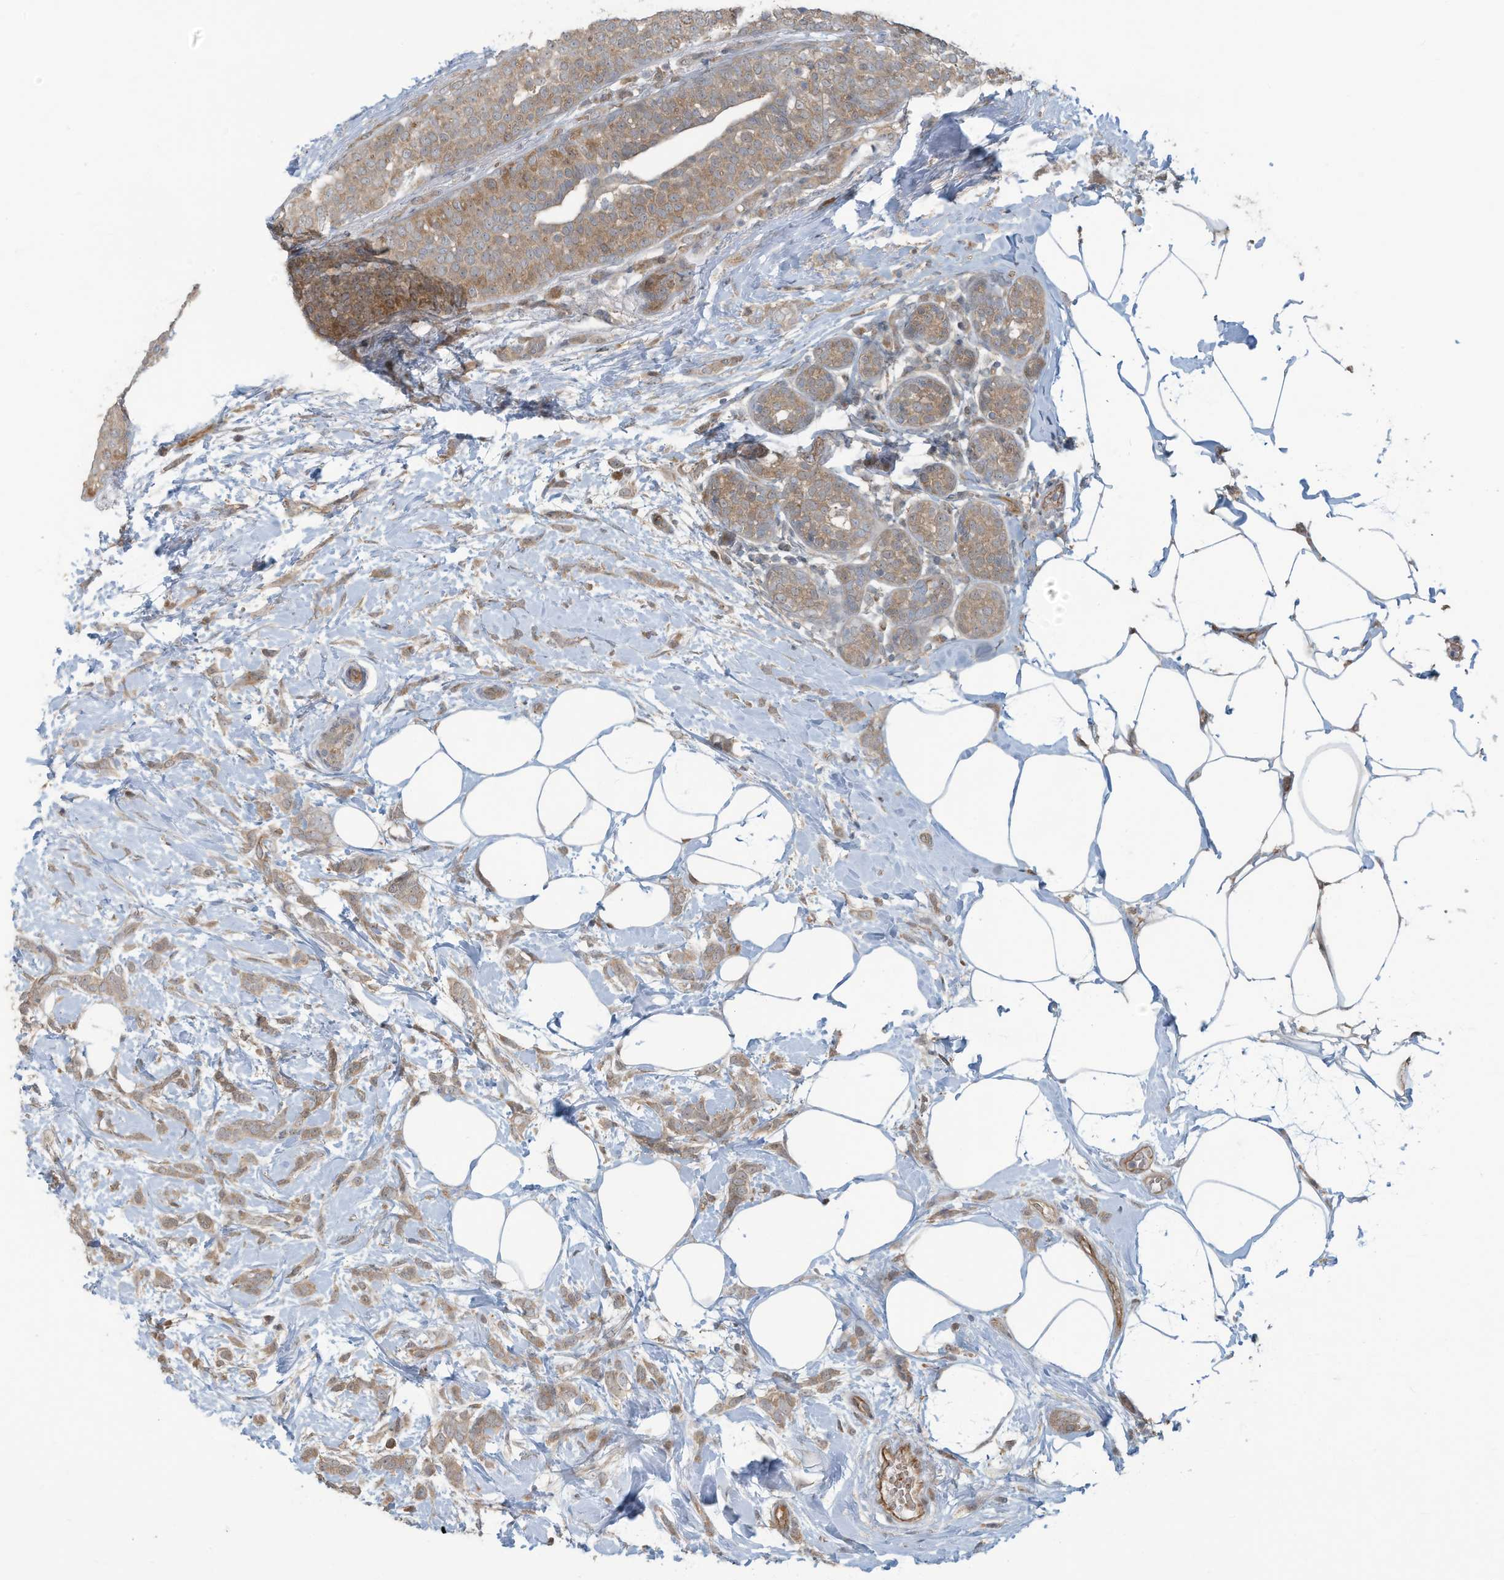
{"staining": {"intensity": "moderate", "quantity": ">75%", "location": "cytoplasmic/membranous"}, "tissue": "breast cancer", "cell_type": "Tumor cells", "image_type": "cancer", "snomed": [{"axis": "morphology", "description": "Lobular carcinoma, in situ"}, {"axis": "morphology", "description": "Lobular carcinoma"}, {"axis": "topography", "description": "Breast"}], "caption": "Breast cancer (lobular carcinoma in situ) stained with a brown dye exhibits moderate cytoplasmic/membranous positive expression in approximately >75% of tumor cells.", "gene": "ERI2", "patient": {"sex": "female", "age": 41}}